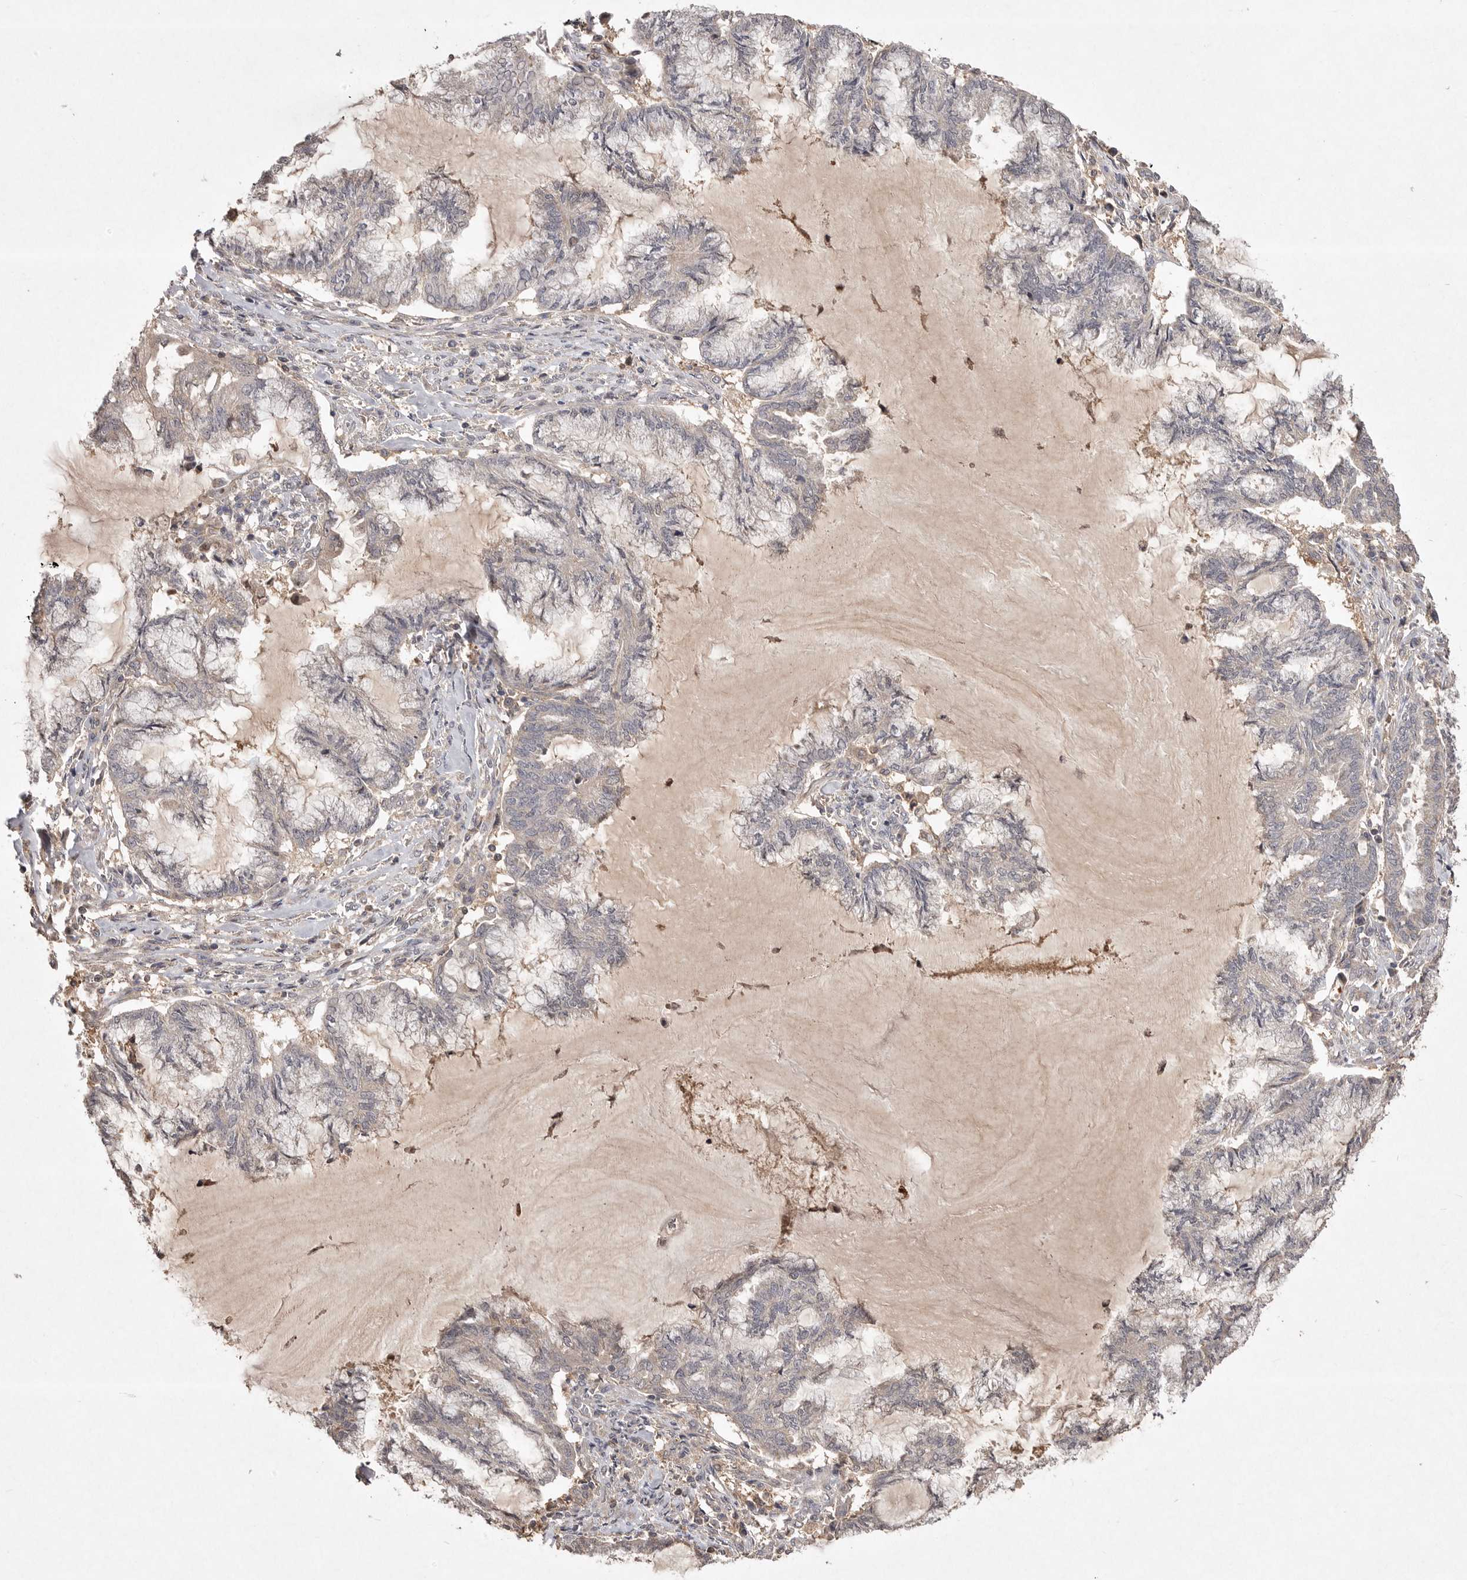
{"staining": {"intensity": "negative", "quantity": "none", "location": "none"}, "tissue": "endometrial cancer", "cell_type": "Tumor cells", "image_type": "cancer", "snomed": [{"axis": "morphology", "description": "Adenocarcinoma, NOS"}, {"axis": "topography", "description": "Endometrium"}], "caption": "The photomicrograph exhibits no staining of tumor cells in endometrial cancer. (Brightfield microscopy of DAB immunohistochemistry (IHC) at high magnification).", "gene": "VN1R4", "patient": {"sex": "female", "age": 86}}